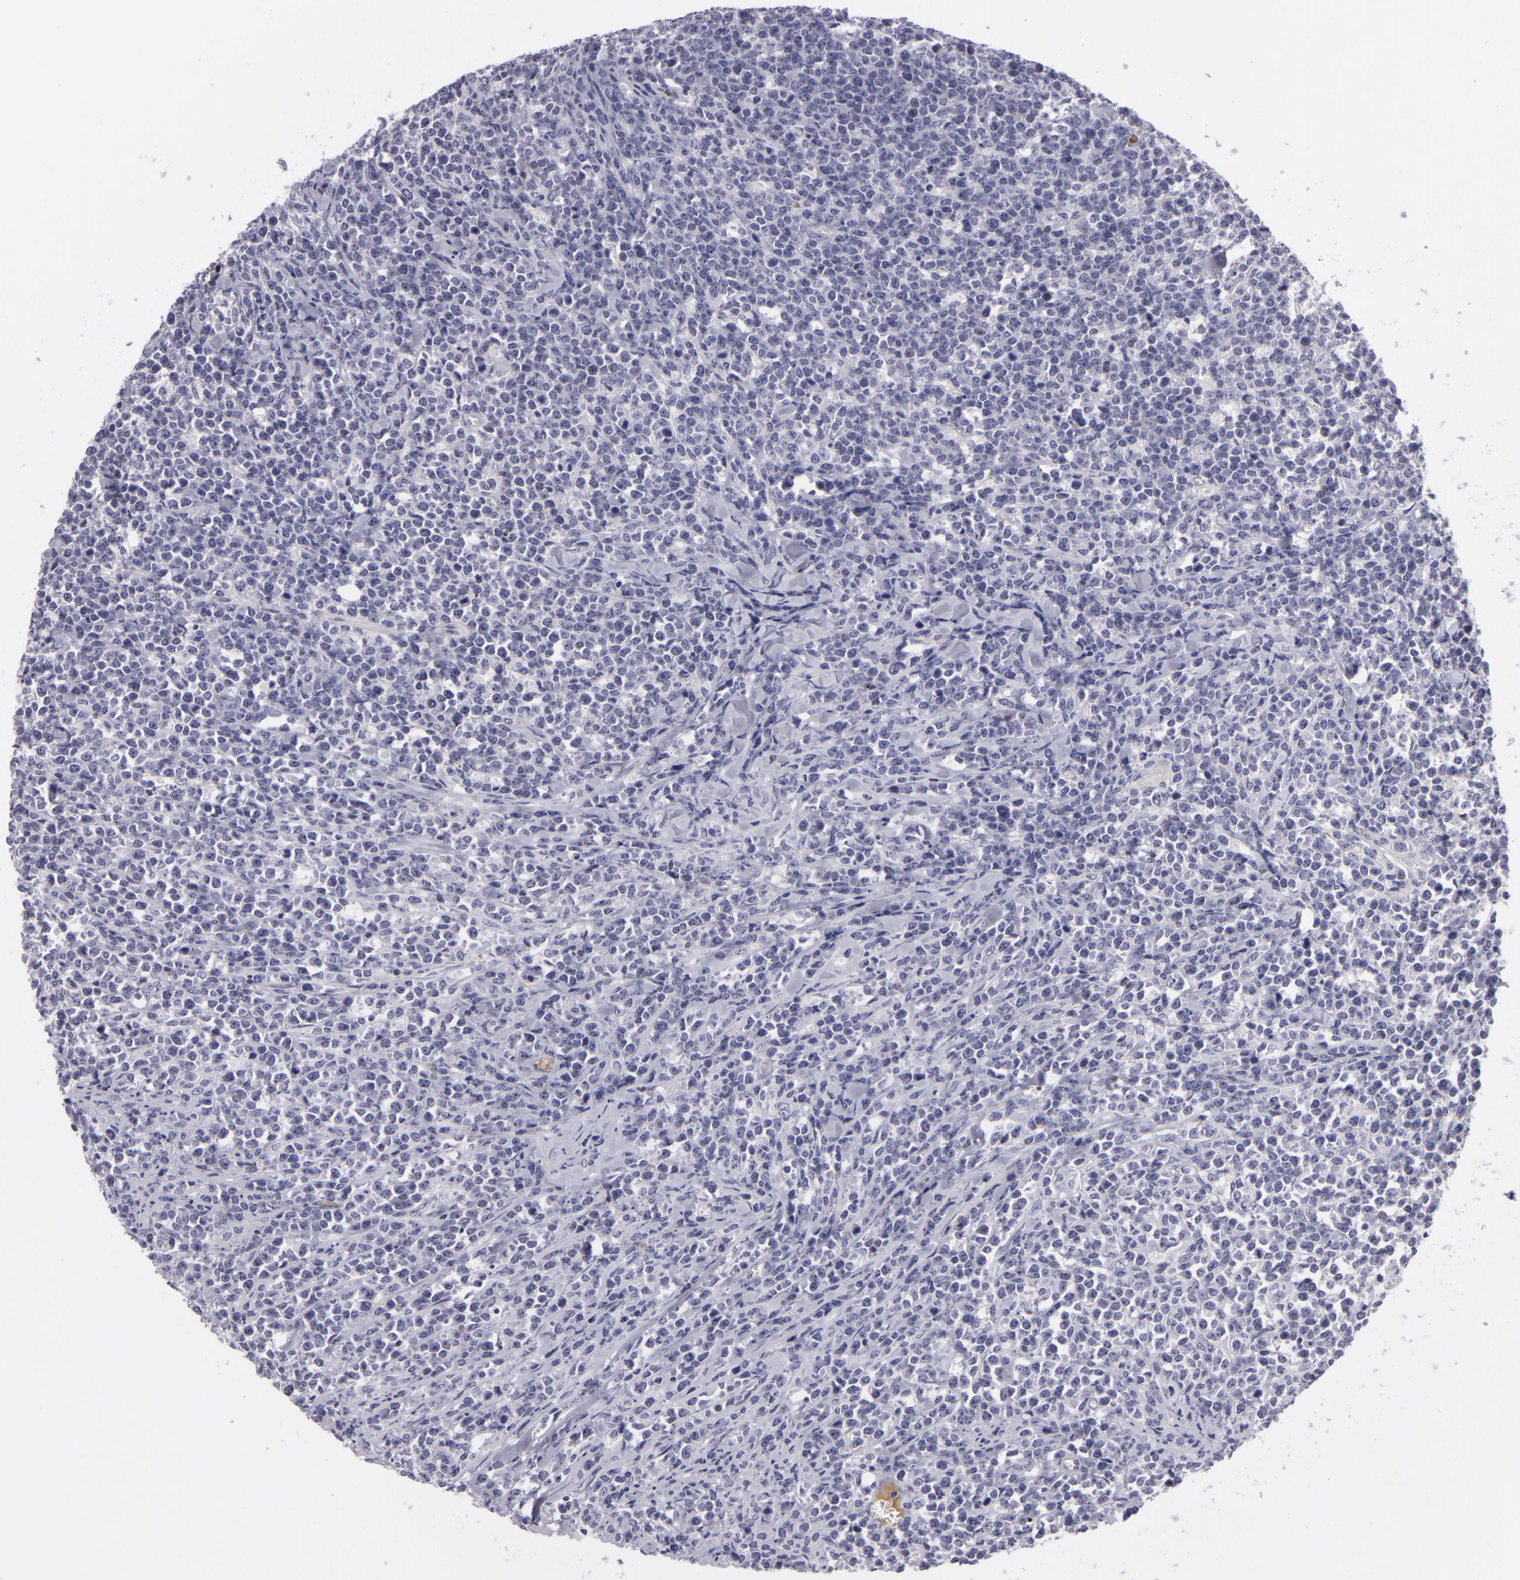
{"staining": {"intensity": "negative", "quantity": "none", "location": "none"}, "tissue": "lymphoma", "cell_type": "Tumor cells", "image_type": "cancer", "snomed": [{"axis": "morphology", "description": "Malignant lymphoma, non-Hodgkin's type, High grade"}, {"axis": "topography", "description": "Small intestine"}, {"axis": "topography", "description": "Colon"}], "caption": "Immunohistochemistry (IHC) micrograph of neoplastic tissue: malignant lymphoma, non-Hodgkin's type (high-grade) stained with DAB reveals no significant protein positivity in tumor cells. (DAB immunohistochemistry, high magnification).", "gene": "CTNNB1", "patient": {"sex": "male", "age": 8}}